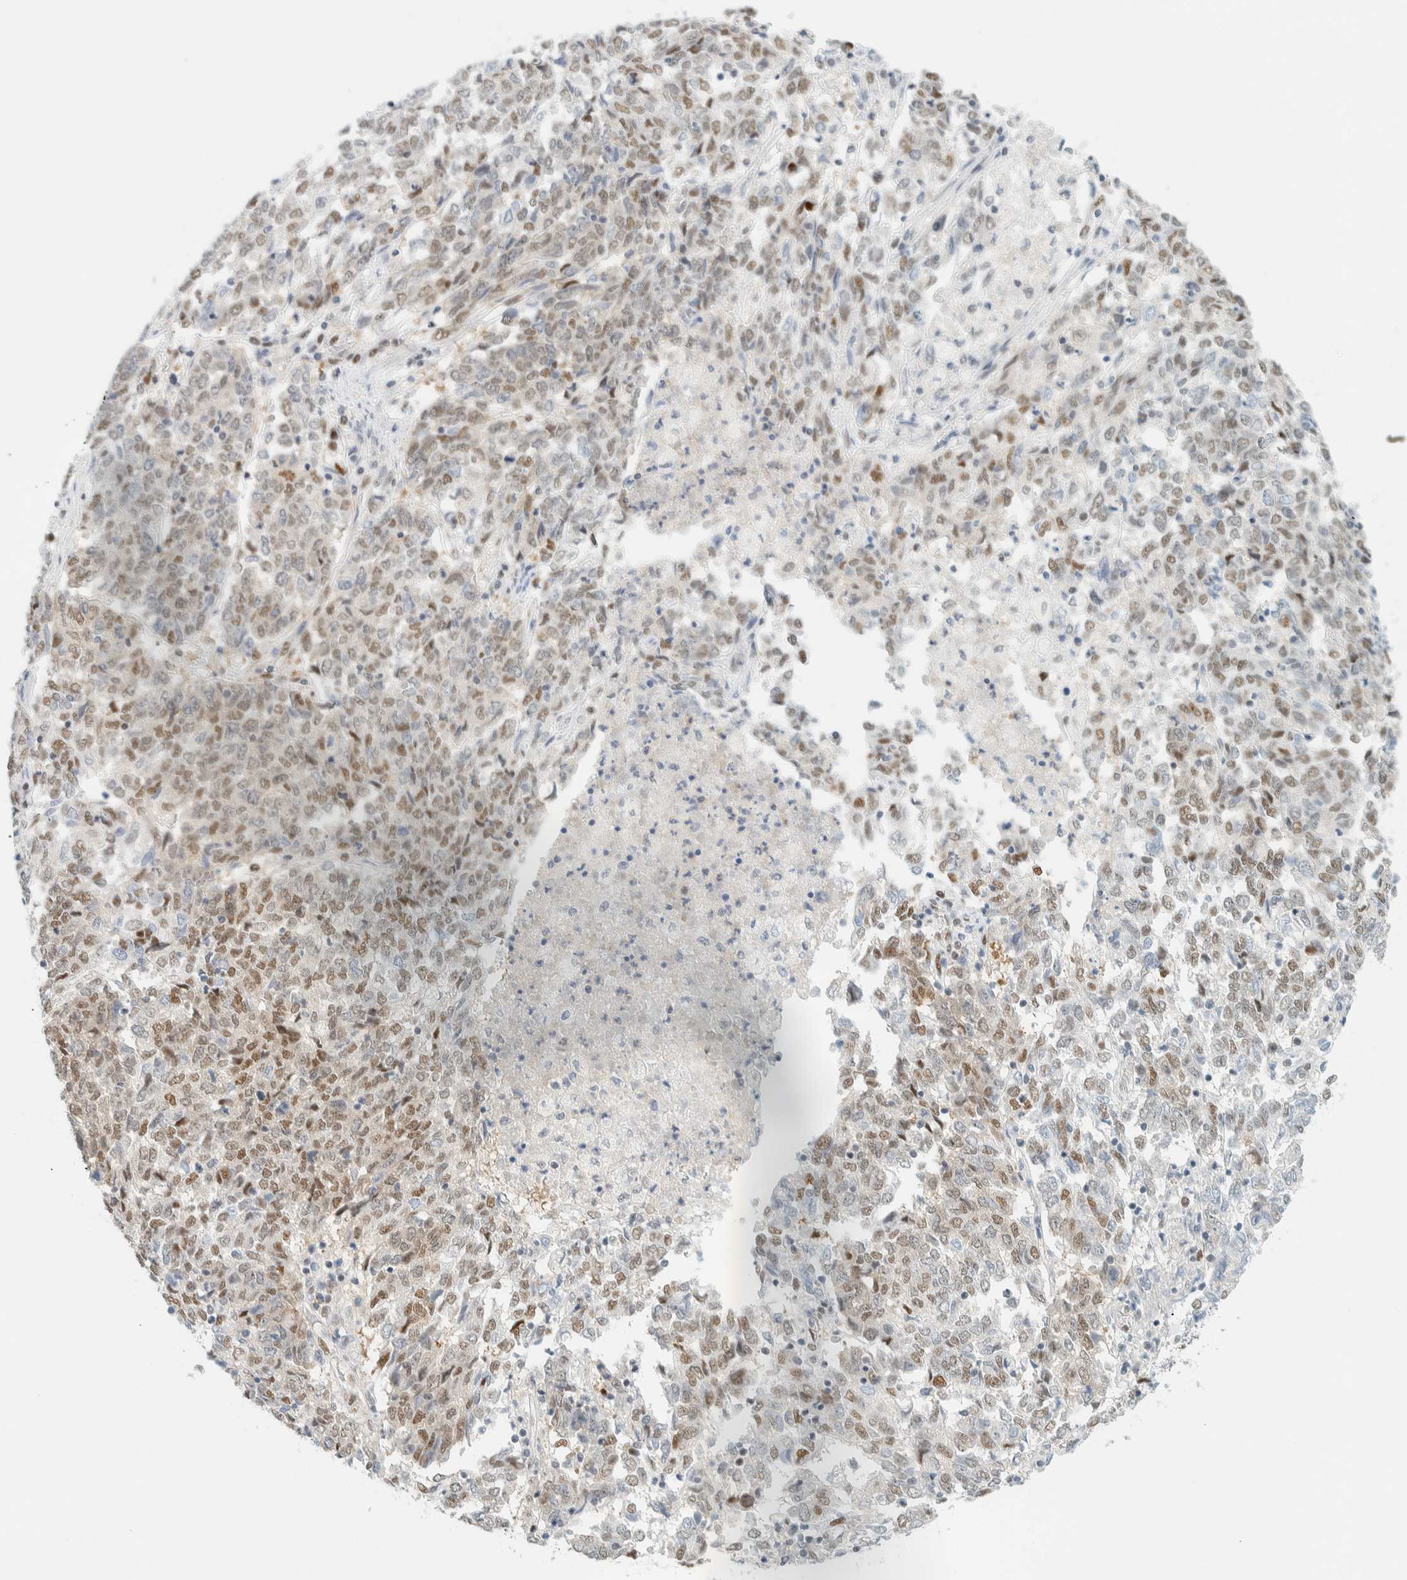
{"staining": {"intensity": "moderate", "quantity": "25%-75%", "location": "nuclear"}, "tissue": "endometrial cancer", "cell_type": "Tumor cells", "image_type": "cancer", "snomed": [{"axis": "morphology", "description": "Adenocarcinoma, NOS"}, {"axis": "topography", "description": "Endometrium"}], "caption": "Moderate nuclear positivity is identified in about 25%-75% of tumor cells in endometrial adenocarcinoma. The staining was performed using DAB (3,3'-diaminobenzidine), with brown indicating positive protein expression. Nuclei are stained blue with hematoxylin.", "gene": "ZNF683", "patient": {"sex": "female", "age": 80}}